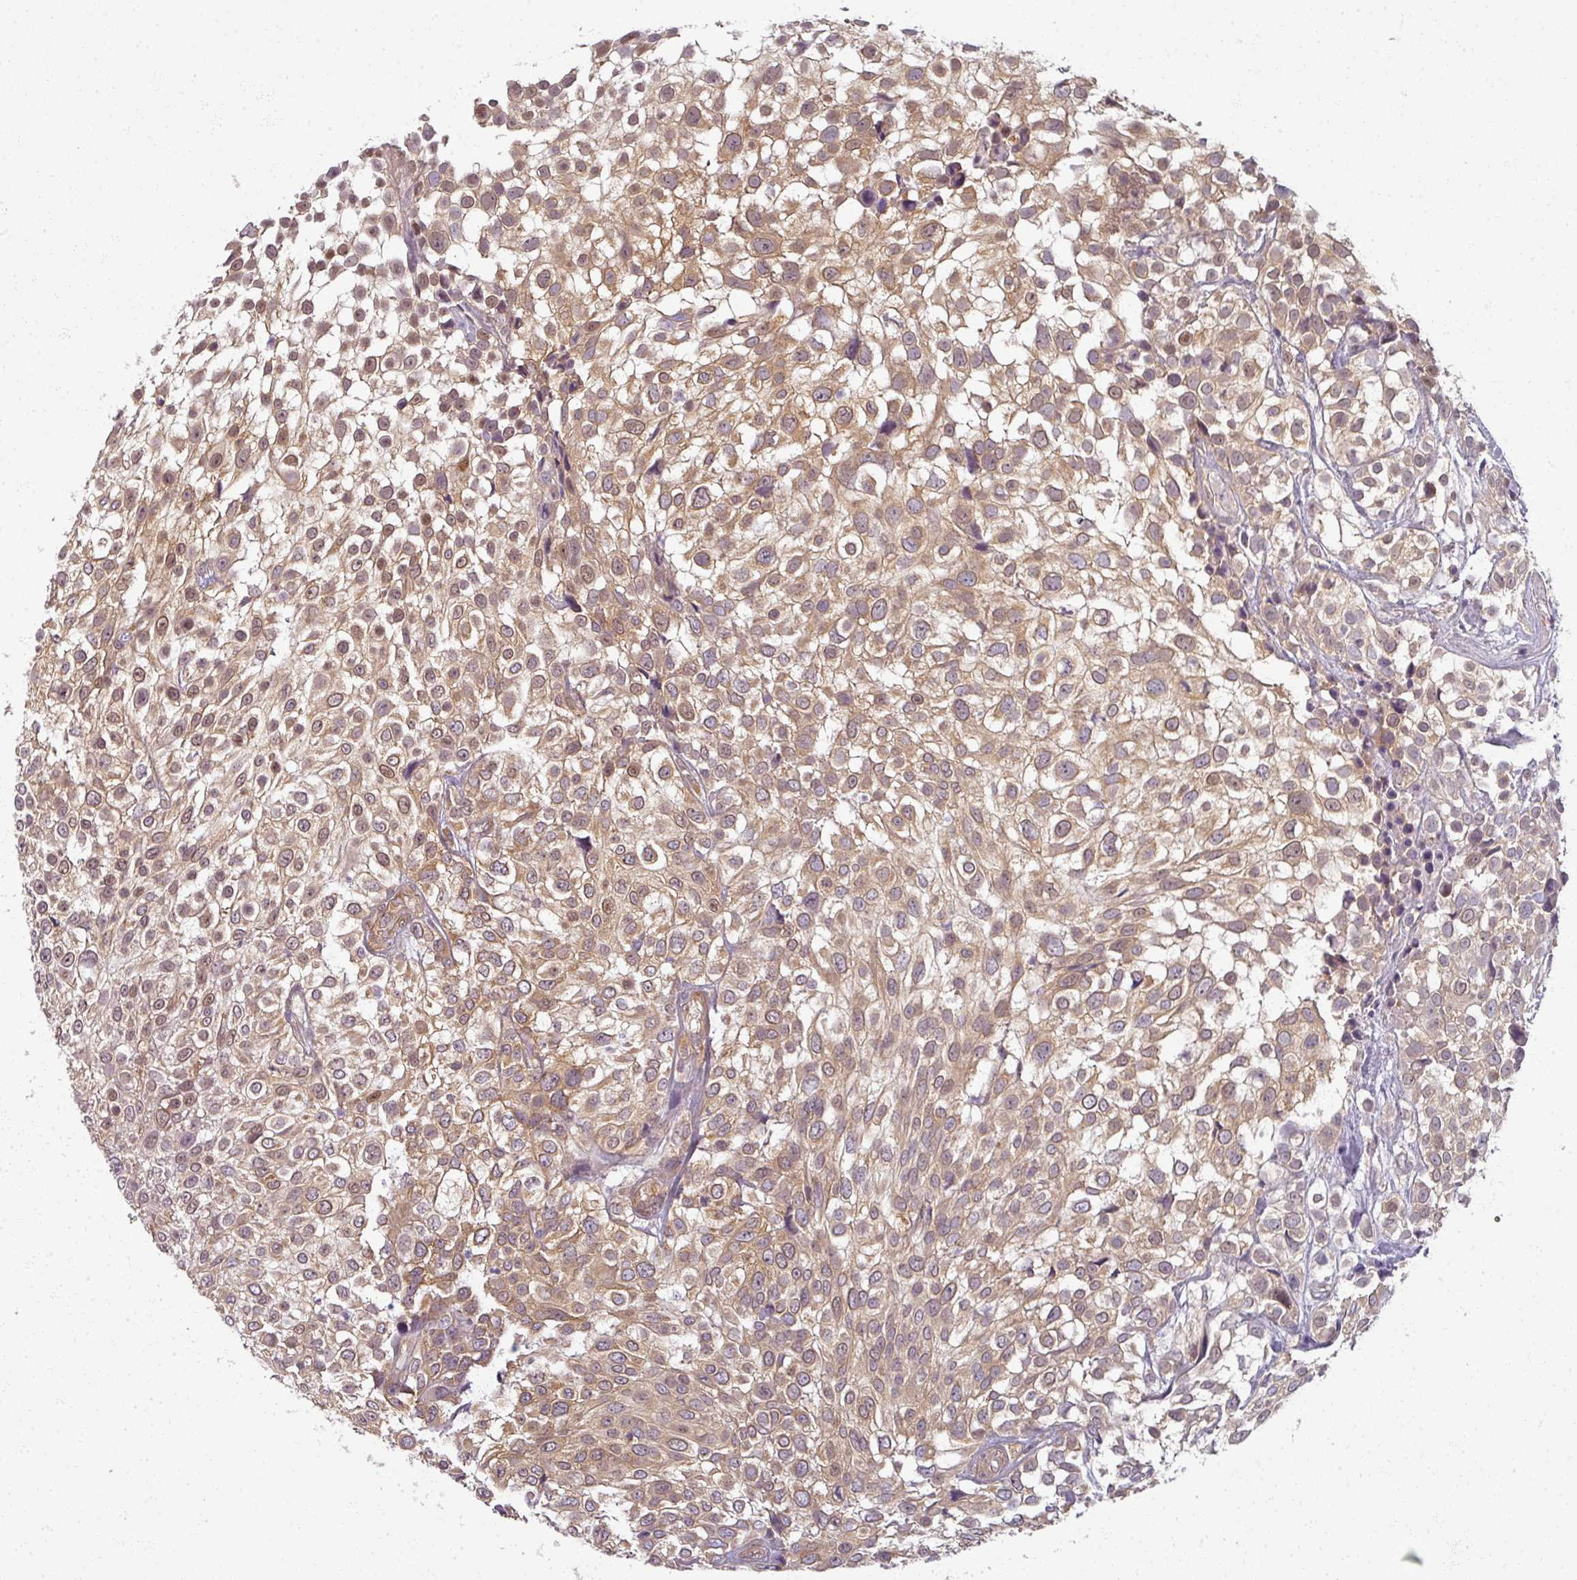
{"staining": {"intensity": "moderate", "quantity": ">75%", "location": "cytoplasmic/membranous,nuclear"}, "tissue": "urothelial cancer", "cell_type": "Tumor cells", "image_type": "cancer", "snomed": [{"axis": "morphology", "description": "Urothelial carcinoma, High grade"}, {"axis": "topography", "description": "Urinary bladder"}], "caption": "Brown immunohistochemical staining in human urothelial carcinoma (high-grade) shows moderate cytoplasmic/membranous and nuclear positivity in about >75% of tumor cells.", "gene": "AGPAT4", "patient": {"sex": "male", "age": 56}}